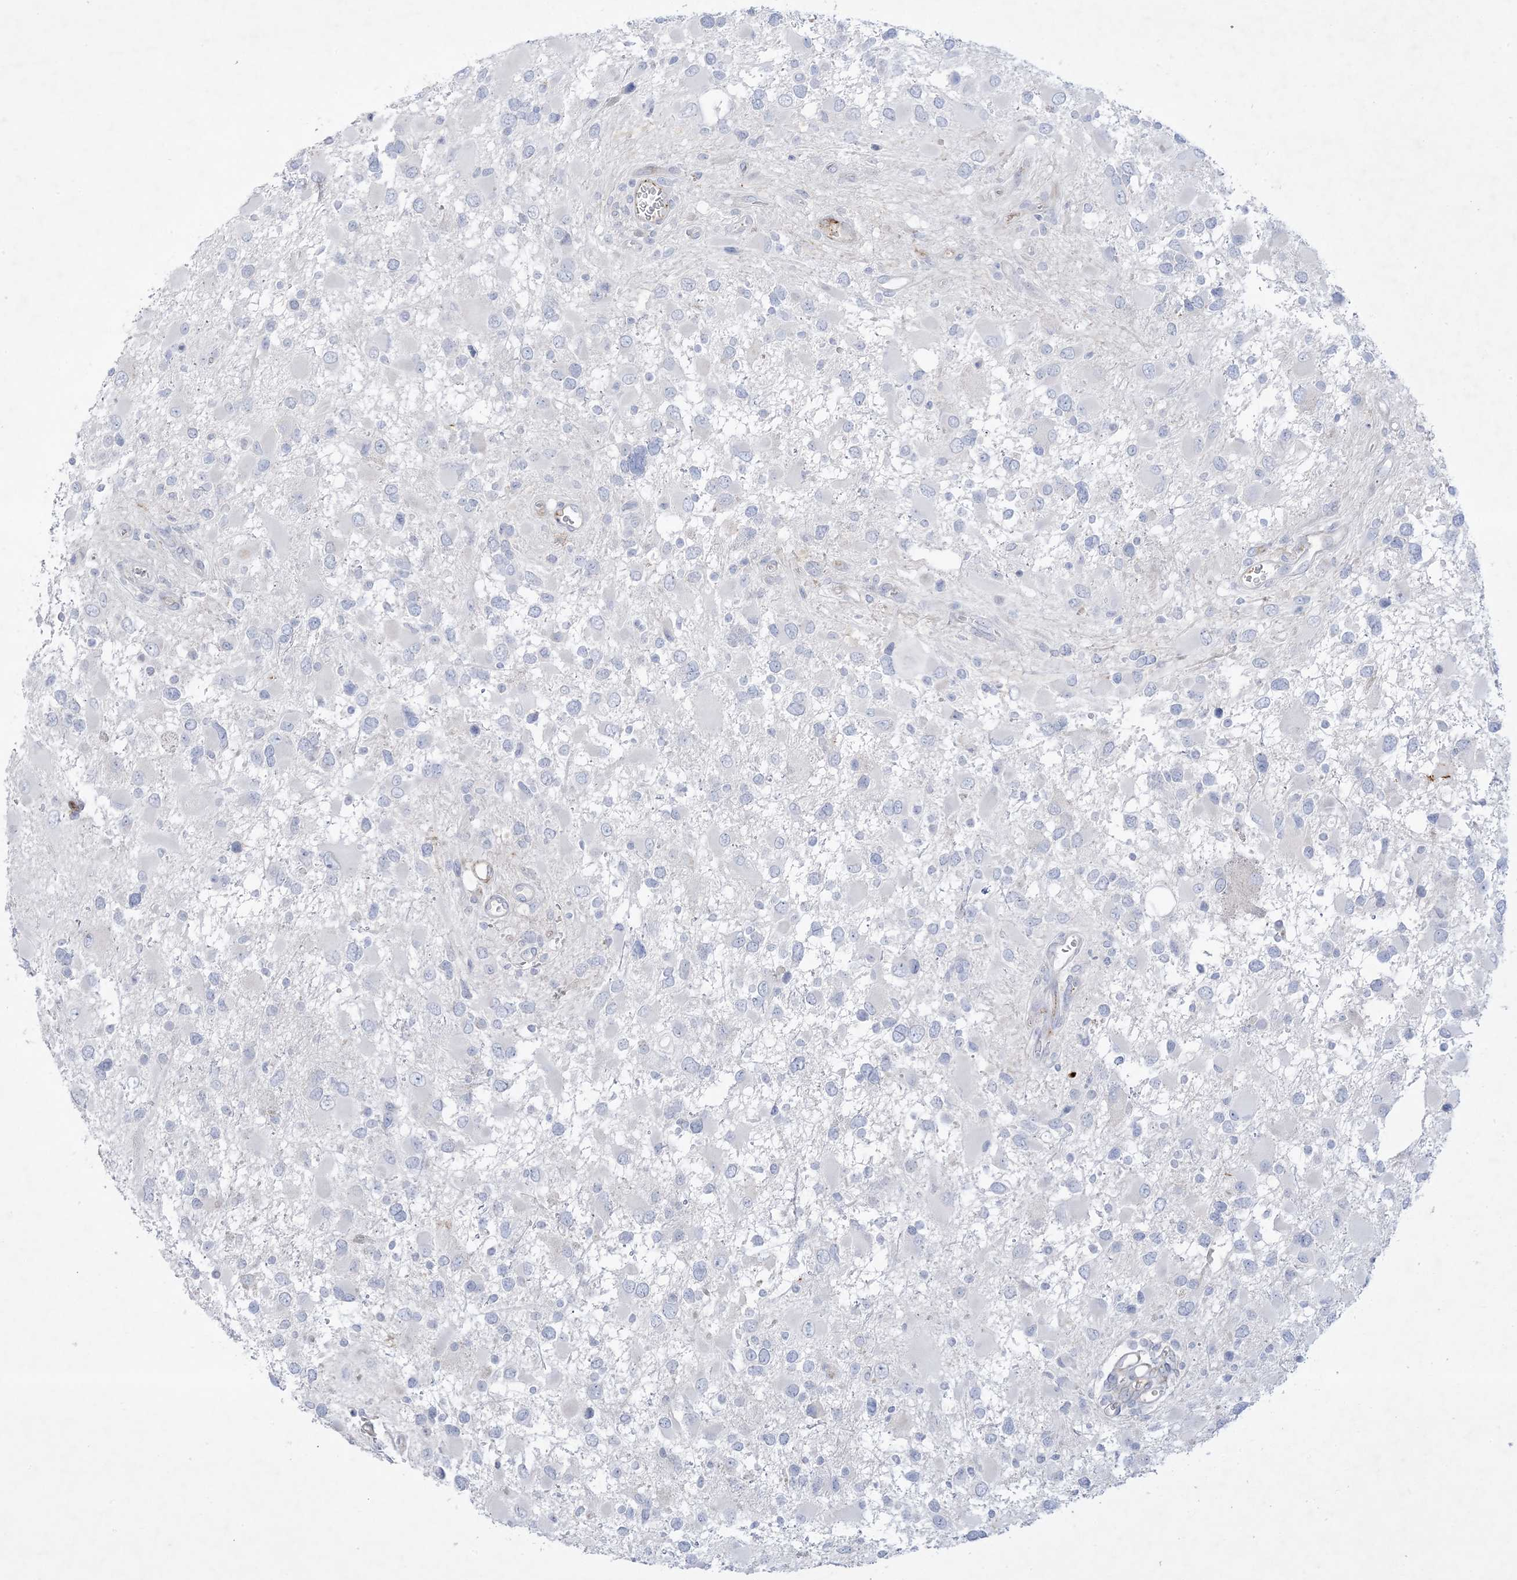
{"staining": {"intensity": "negative", "quantity": "none", "location": "none"}, "tissue": "glioma", "cell_type": "Tumor cells", "image_type": "cancer", "snomed": [{"axis": "morphology", "description": "Glioma, malignant, High grade"}, {"axis": "topography", "description": "Brain"}], "caption": "Immunohistochemical staining of human malignant glioma (high-grade) demonstrates no significant positivity in tumor cells.", "gene": "B3GNT7", "patient": {"sex": "male", "age": 53}}